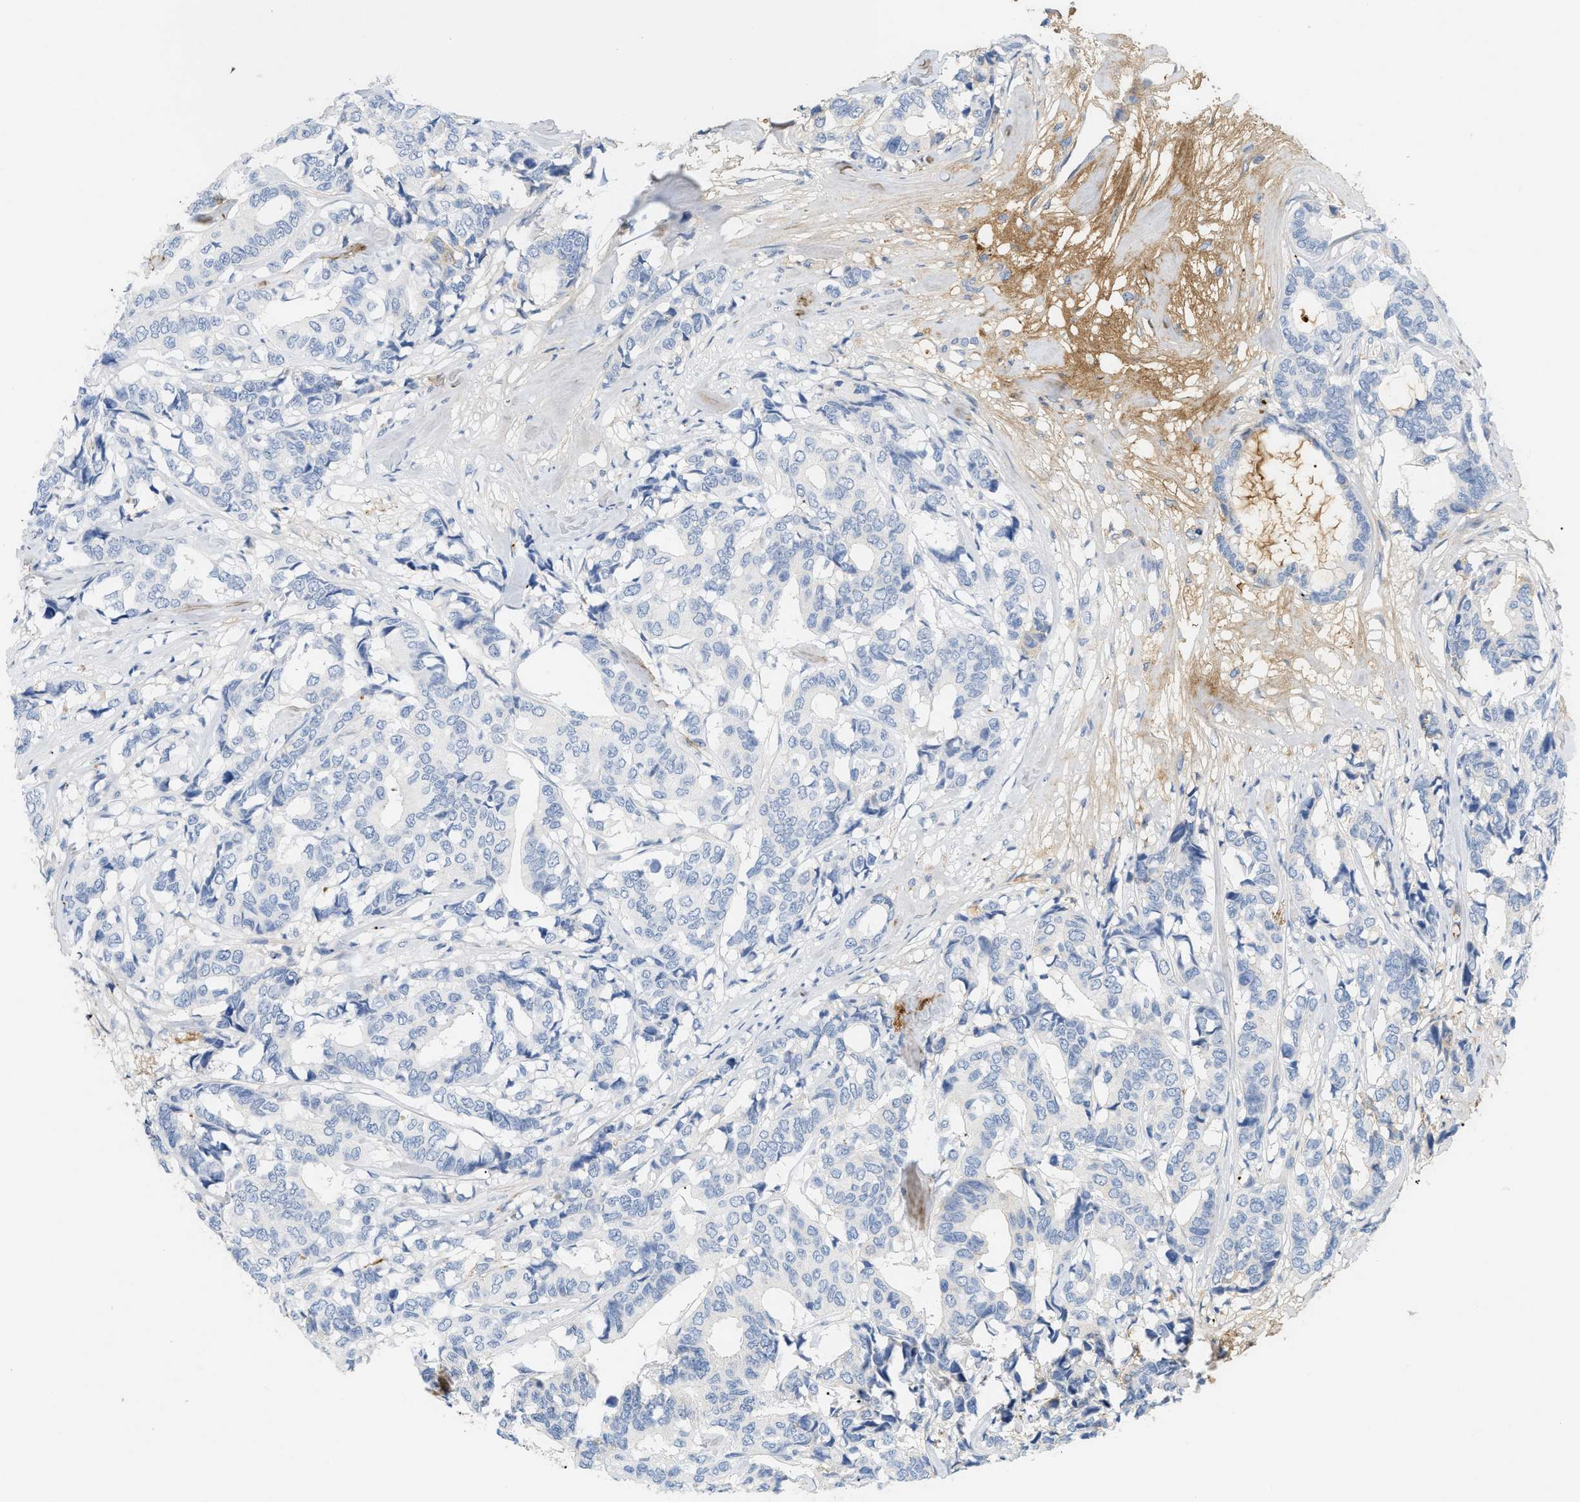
{"staining": {"intensity": "negative", "quantity": "none", "location": "none"}, "tissue": "breast cancer", "cell_type": "Tumor cells", "image_type": "cancer", "snomed": [{"axis": "morphology", "description": "Duct carcinoma"}, {"axis": "topography", "description": "Breast"}], "caption": "Immunohistochemistry histopathology image of neoplastic tissue: human breast intraductal carcinoma stained with DAB (3,3'-diaminobenzidine) reveals no significant protein expression in tumor cells.", "gene": "CFH", "patient": {"sex": "female", "age": 87}}